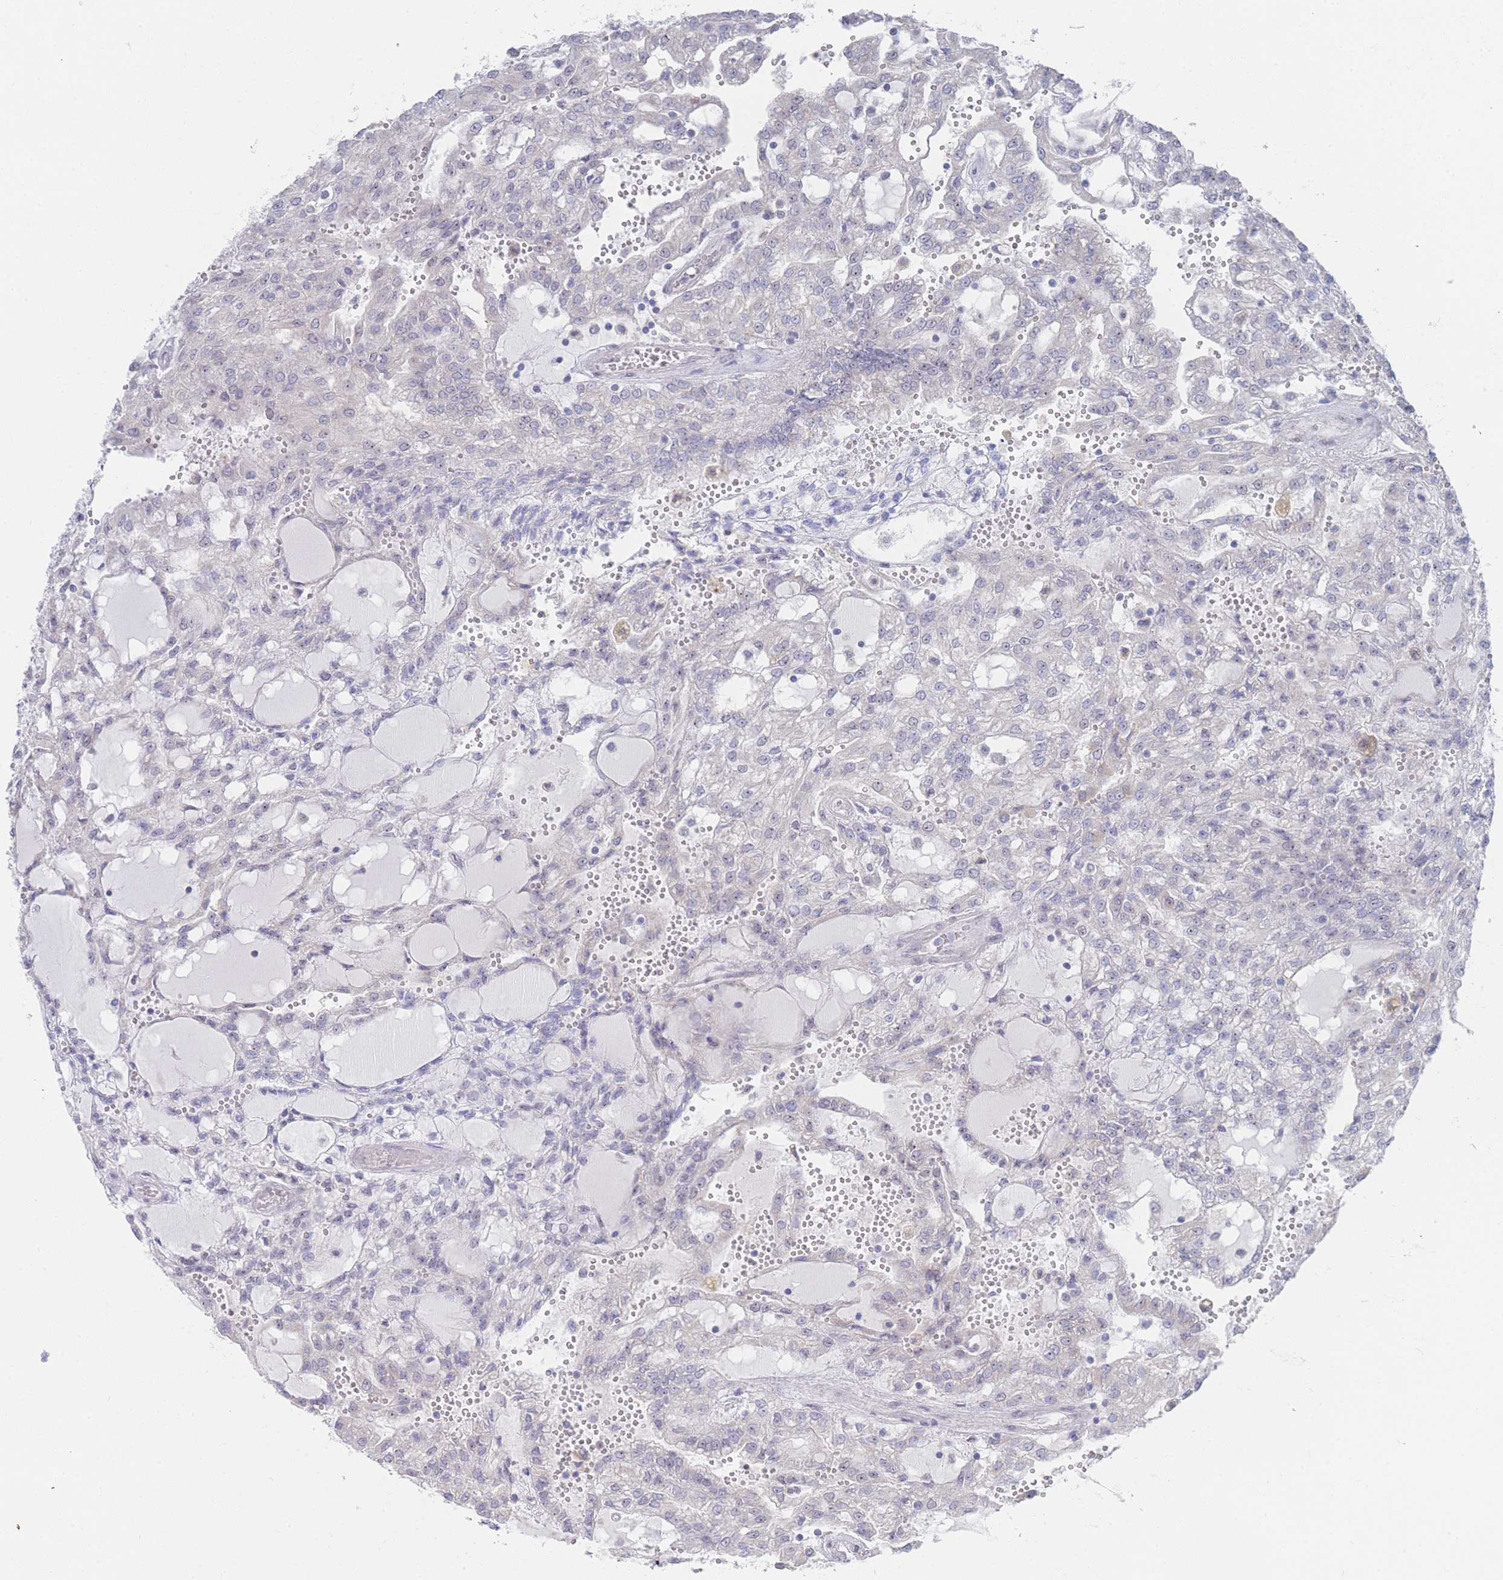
{"staining": {"intensity": "negative", "quantity": "none", "location": "none"}, "tissue": "renal cancer", "cell_type": "Tumor cells", "image_type": "cancer", "snomed": [{"axis": "morphology", "description": "Adenocarcinoma, NOS"}, {"axis": "topography", "description": "Kidney"}], "caption": "IHC of adenocarcinoma (renal) displays no expression in tumor cells.", "gene": "ZNF142", "patient": {"sex": "male", "age": 63}}